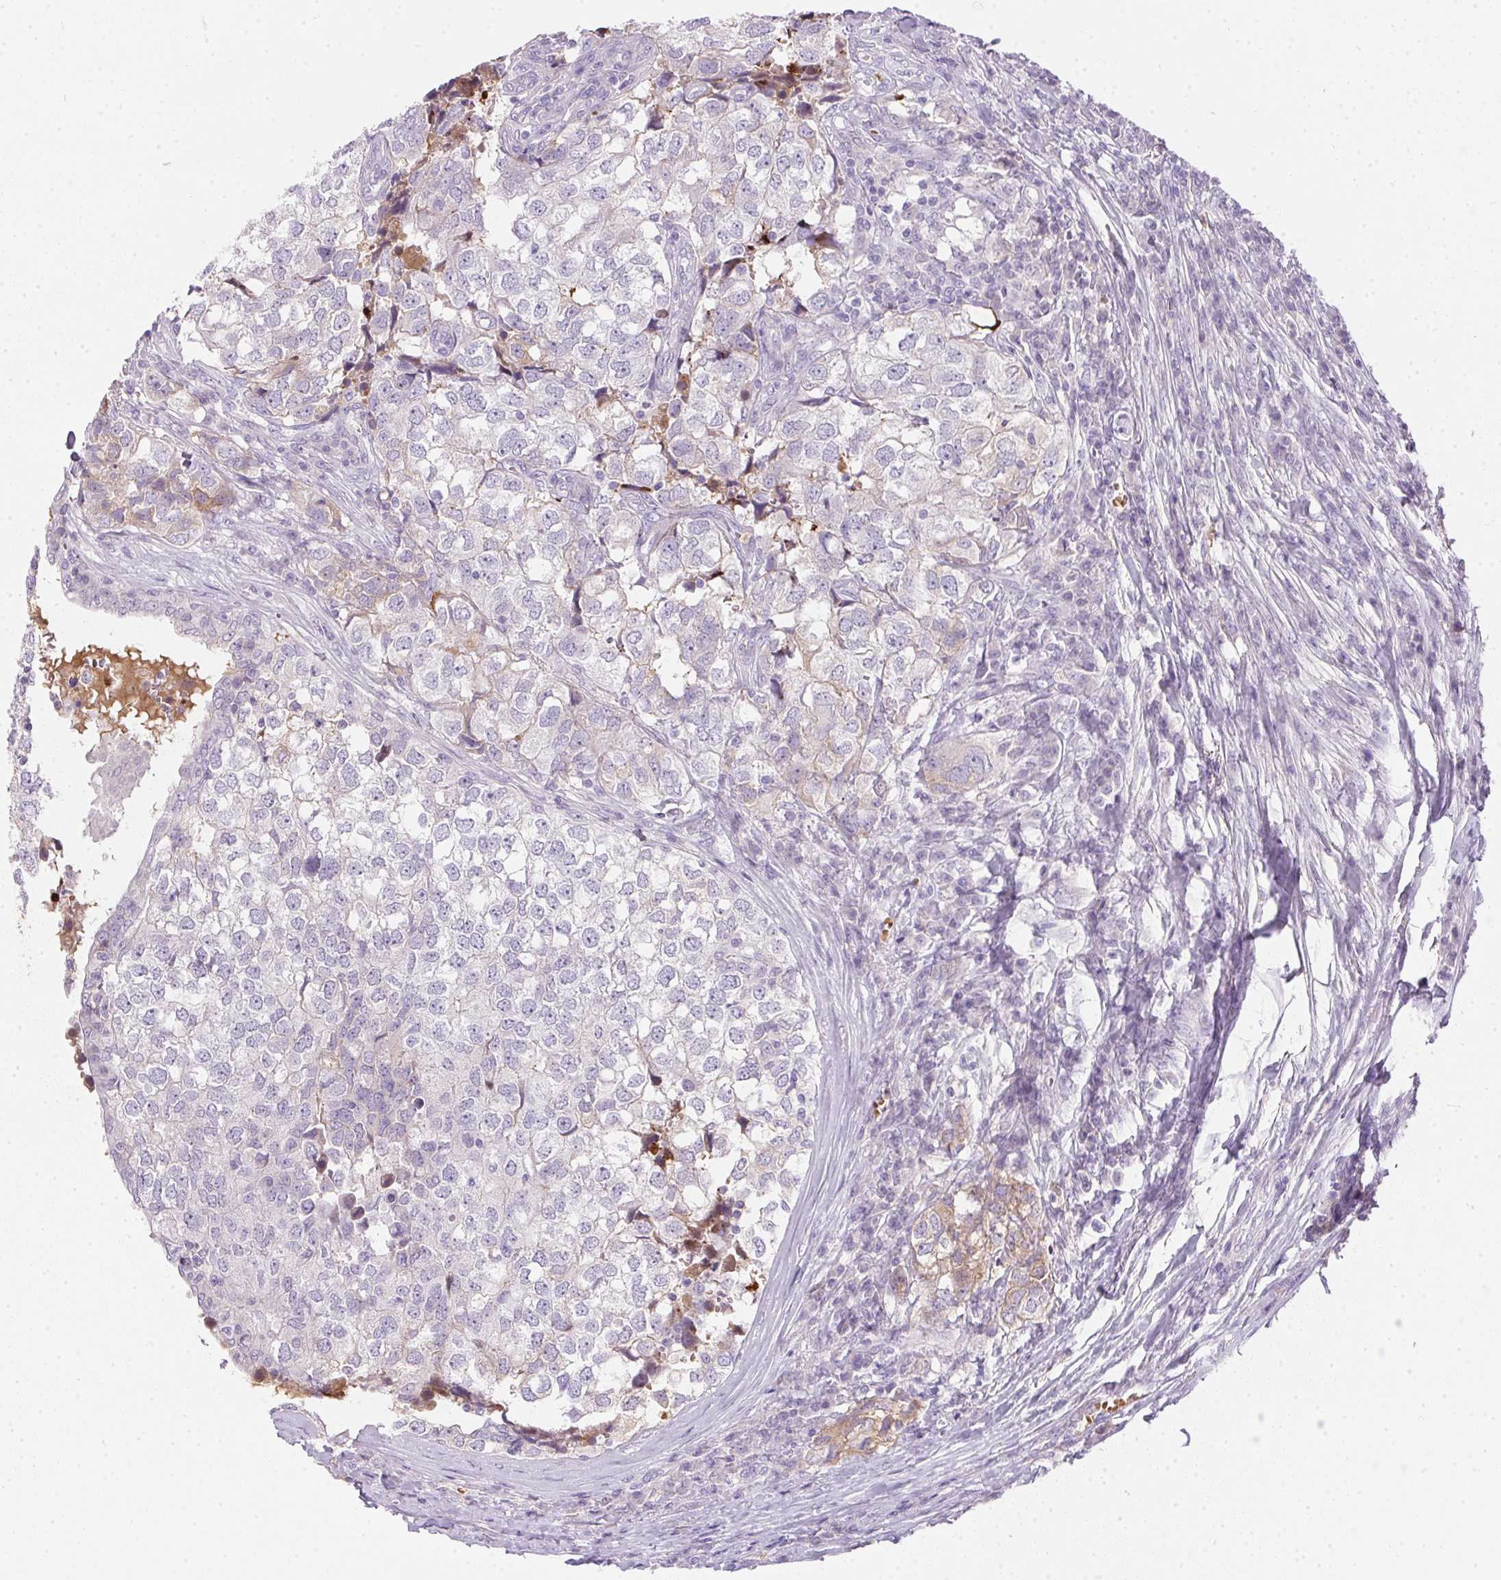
{"staining": {"intensity": "negative", "quantity": "none", "location": "none"}, "tissue": "breast cancer", "cell_type": "Tumor cells", "image_type": "cancer", "snomed": [{"axis": "morphology", "description": "Duct carcinoma"}, {"axis": "topography", "description": "Breast"}], "caption": "Immunohistochemistry photomicrograph of human breast cancer (intraductal carcinoma) stained for a protein (brown), which exhibits no positivity in tumor cells. (Brightfield microscopy of DAB (3,3'-diaminobenzidine) immunohistochemistry (IHC) at high magnification).", "gene": "ORM1", "patient": {"sex": "female", "age": 30}}